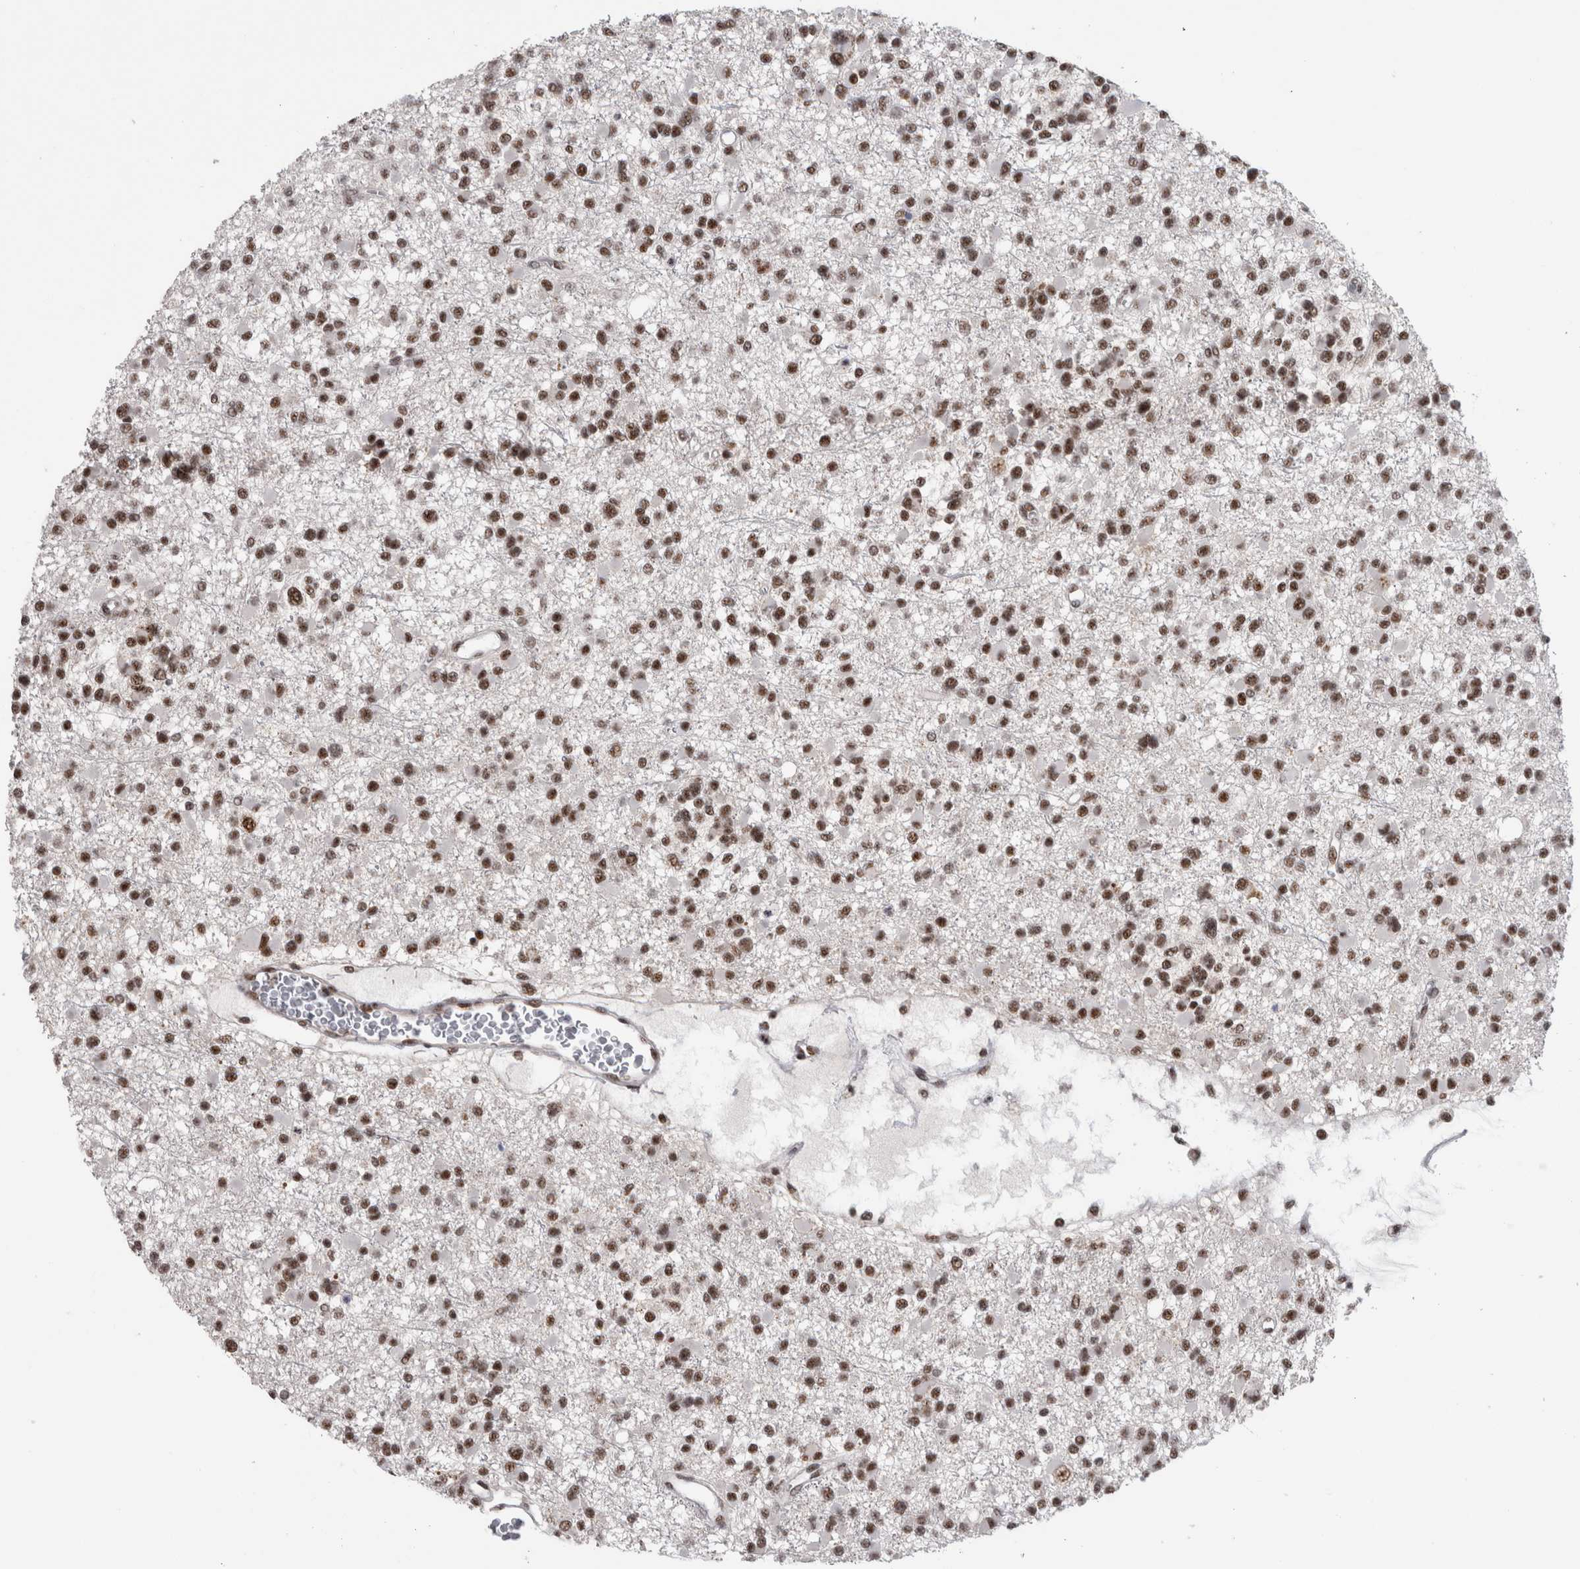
{"staining": {"intensity": "moderate", "quantity": ">75%", "location": "nuclear"}, "tissue": "glioma", "cell_type": "Tumor cells", "image_type": "cancer", "snomed": [{"axis": "morphology", "description": "Glioma, malignant, Low grade"}, {"axis": "topography", "description": "Brain"}], "caption": "A medium amount of moderate nuclear expression is present in about >75% of tumor cells in glioma tissue.", "gene": "CDK11A", "patient": {"sex": "female", "age": 22}}